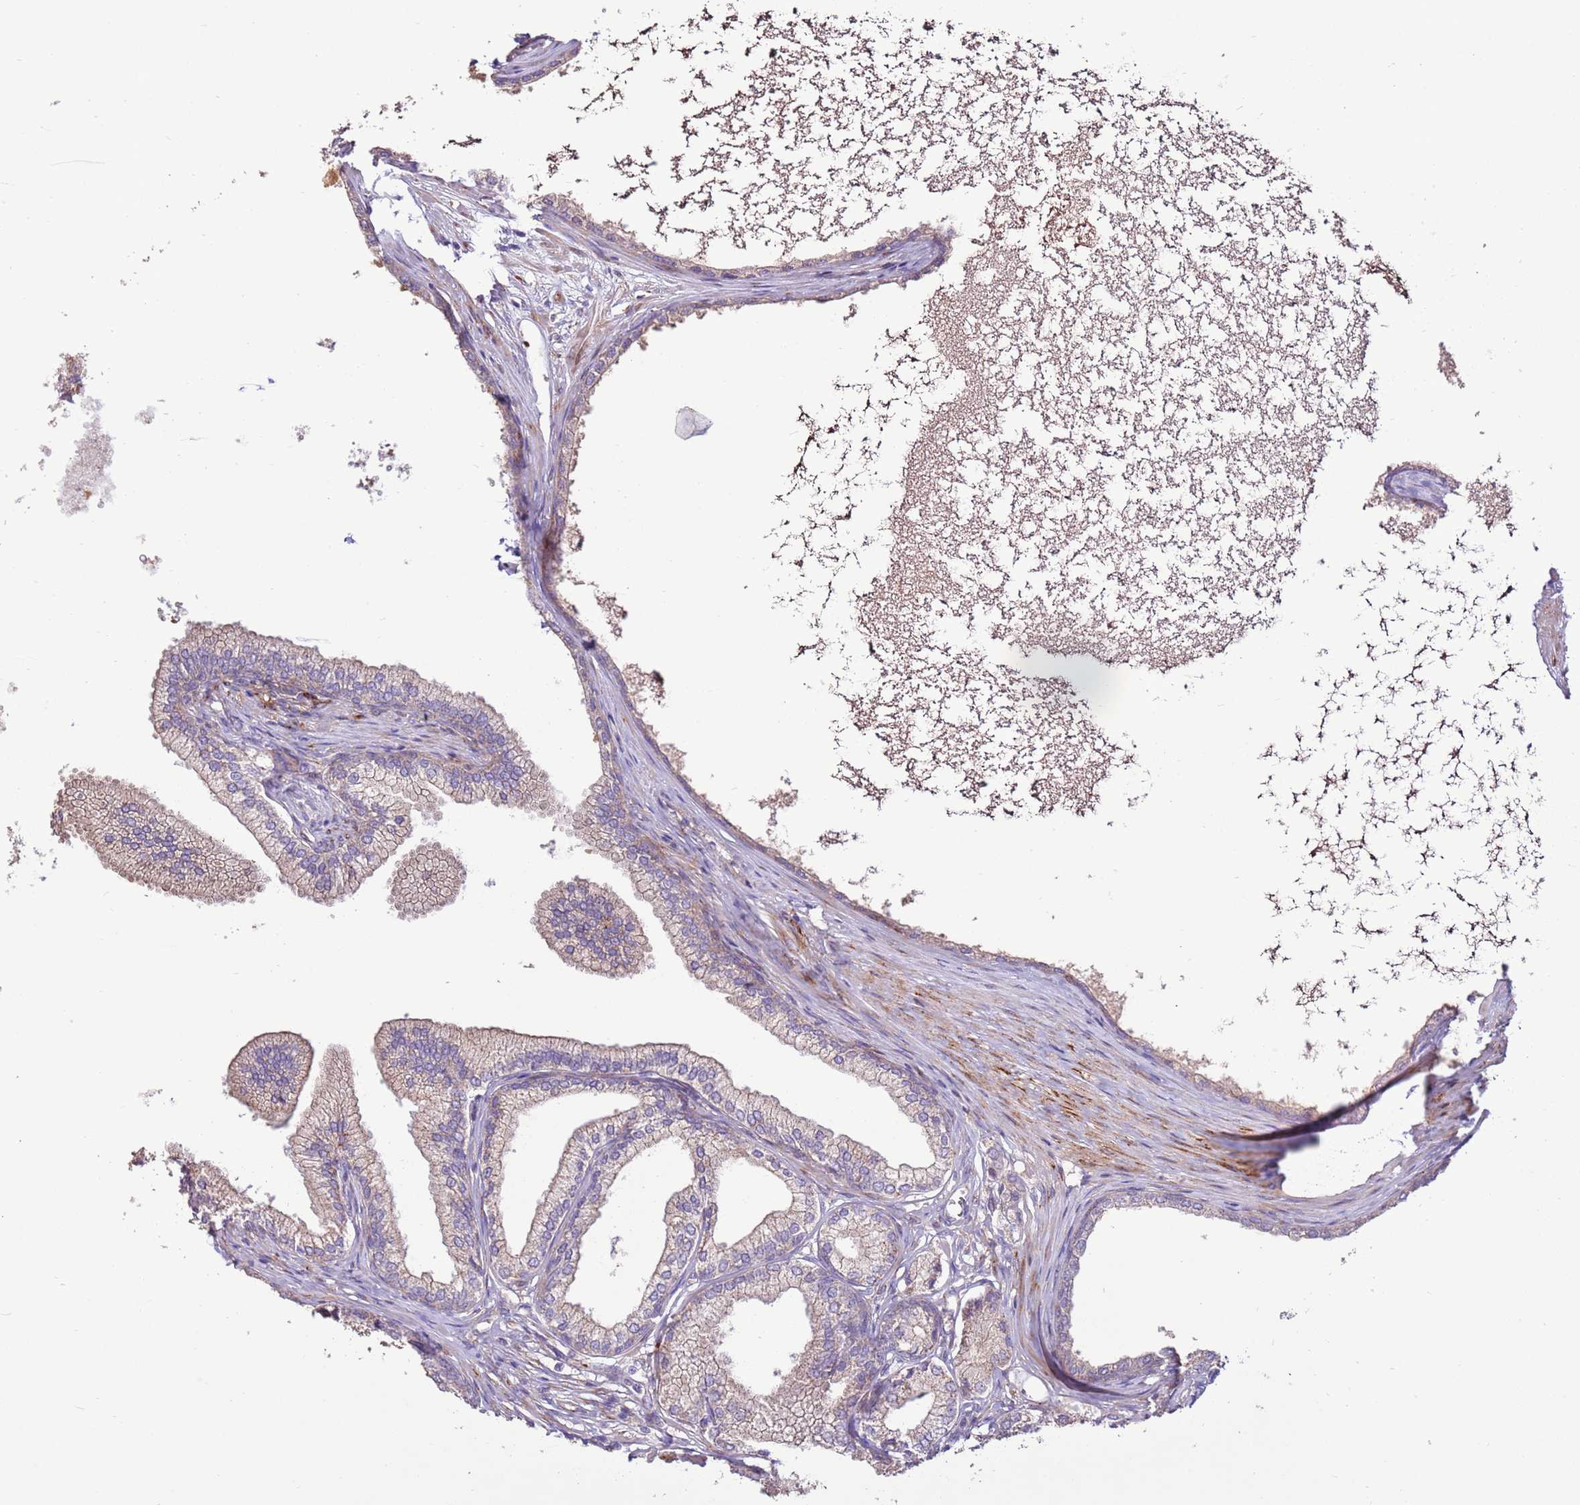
{"staining": {"intensity": "negative", "quantity": "none", "location": "none"}, "tissue": "prostate", "cell_type": "Glandular cells", "image_type": "normal", "snomed": [{"axis": "morphology", "description": "Normal tissue, NOS"}, {"axis": "morphology", "description": "Urothelial carcinoma, Low grade"}, {"axis": "topography", "description": "Urinary bladder"}, {"axis": "topography", "description": "Prostate"}], "caption": "The micrograph reveals no staining of glandular cells in unremarkable prostate.", "gene": "LGI4", "patient": {"sex": "male", "age": 60}}